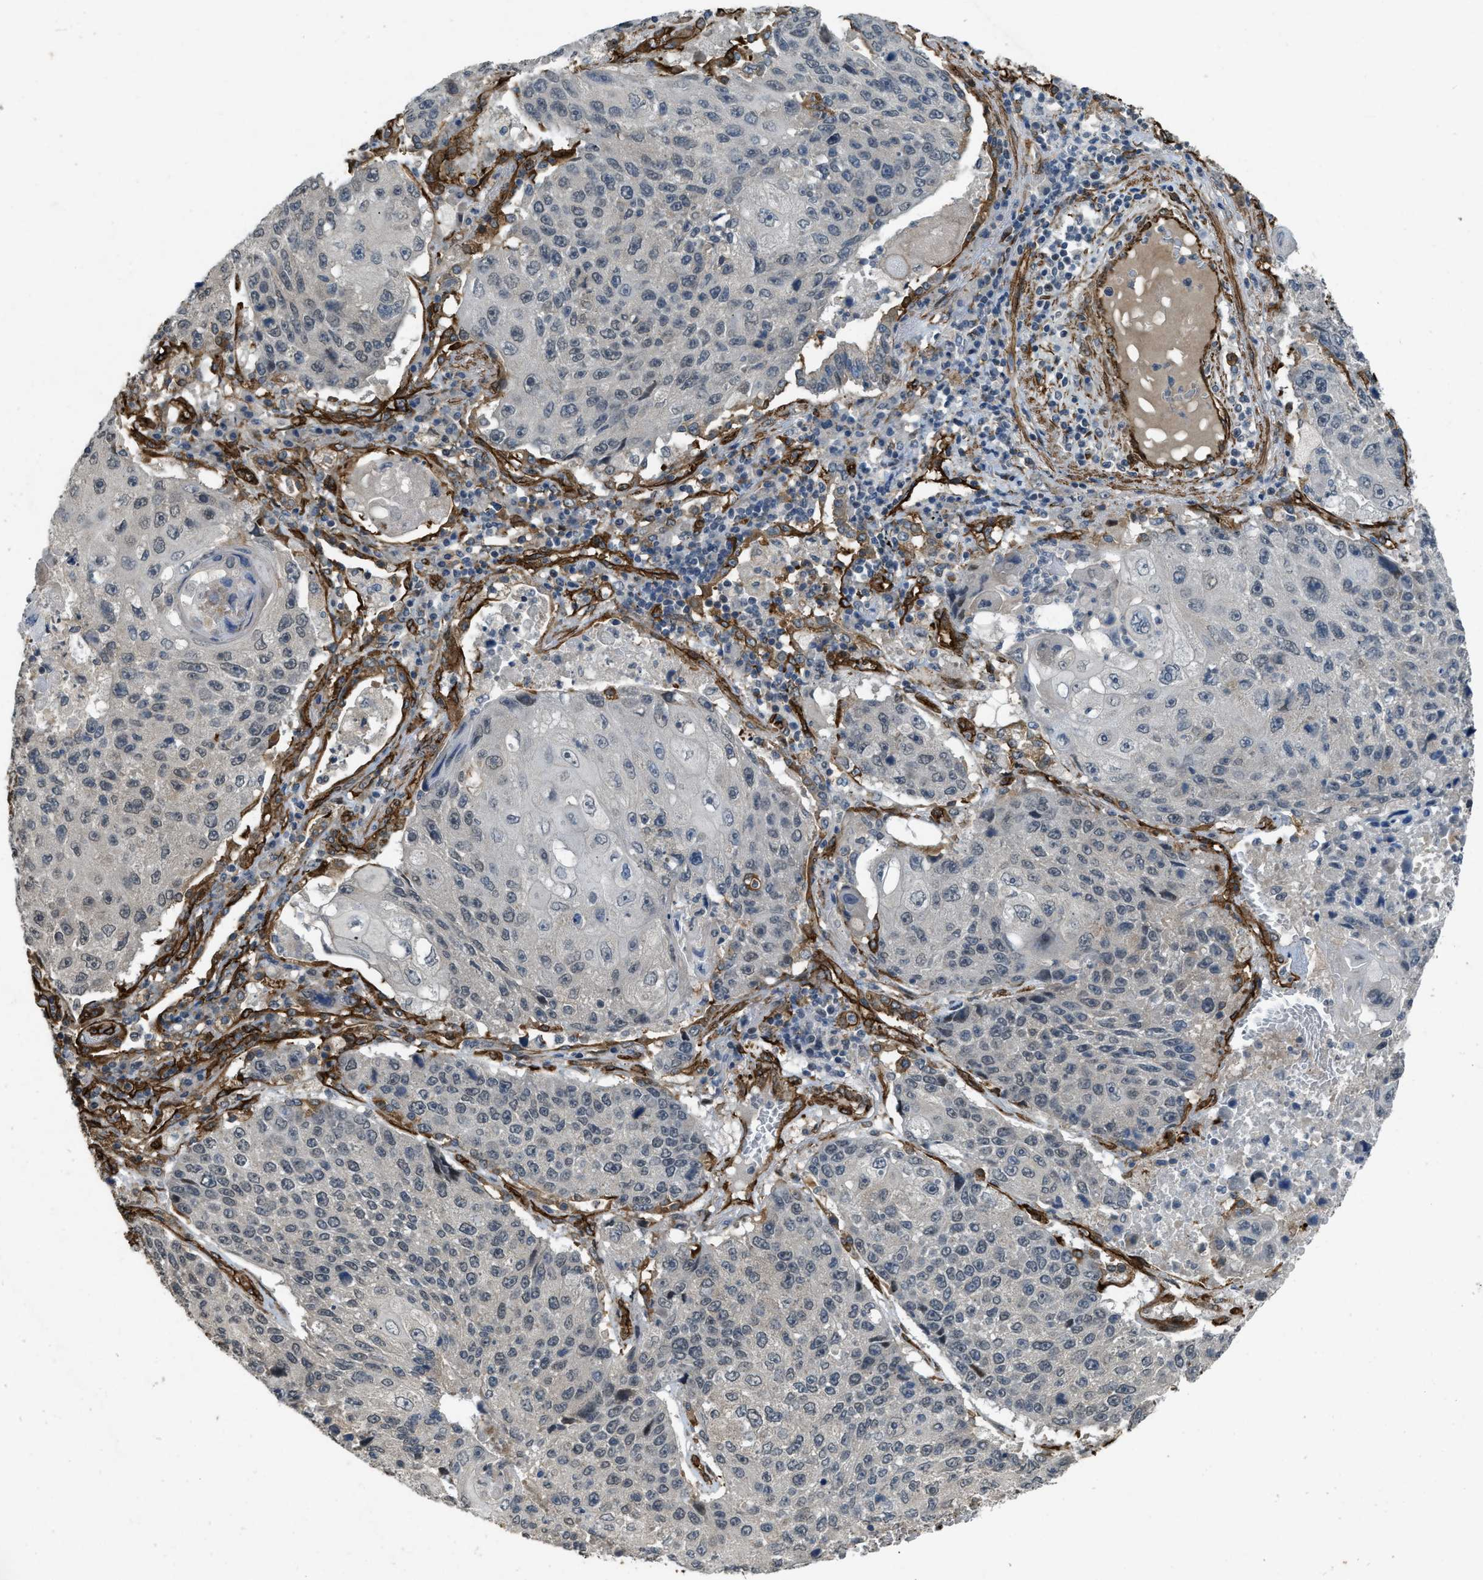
{"staining": {"intensity": "negative", "quantity": "none", "location": "none"}, "tissue": "lung cancer", "cell_type": "Tumor cells", "image_type": "cancer", "snomed": [{"axis": "morphology", "description": "Squamous cell carcinoma, NOS"}, {"axis": "topography", "description": "Lung"}], "caption": "Immunohistochemical staining of human lung cancer (squamous cell carcinoma) exhibits no significant positivity in tumor cells.", "gene": "NMB", "patient": {"sex": "male", "age": 61}}